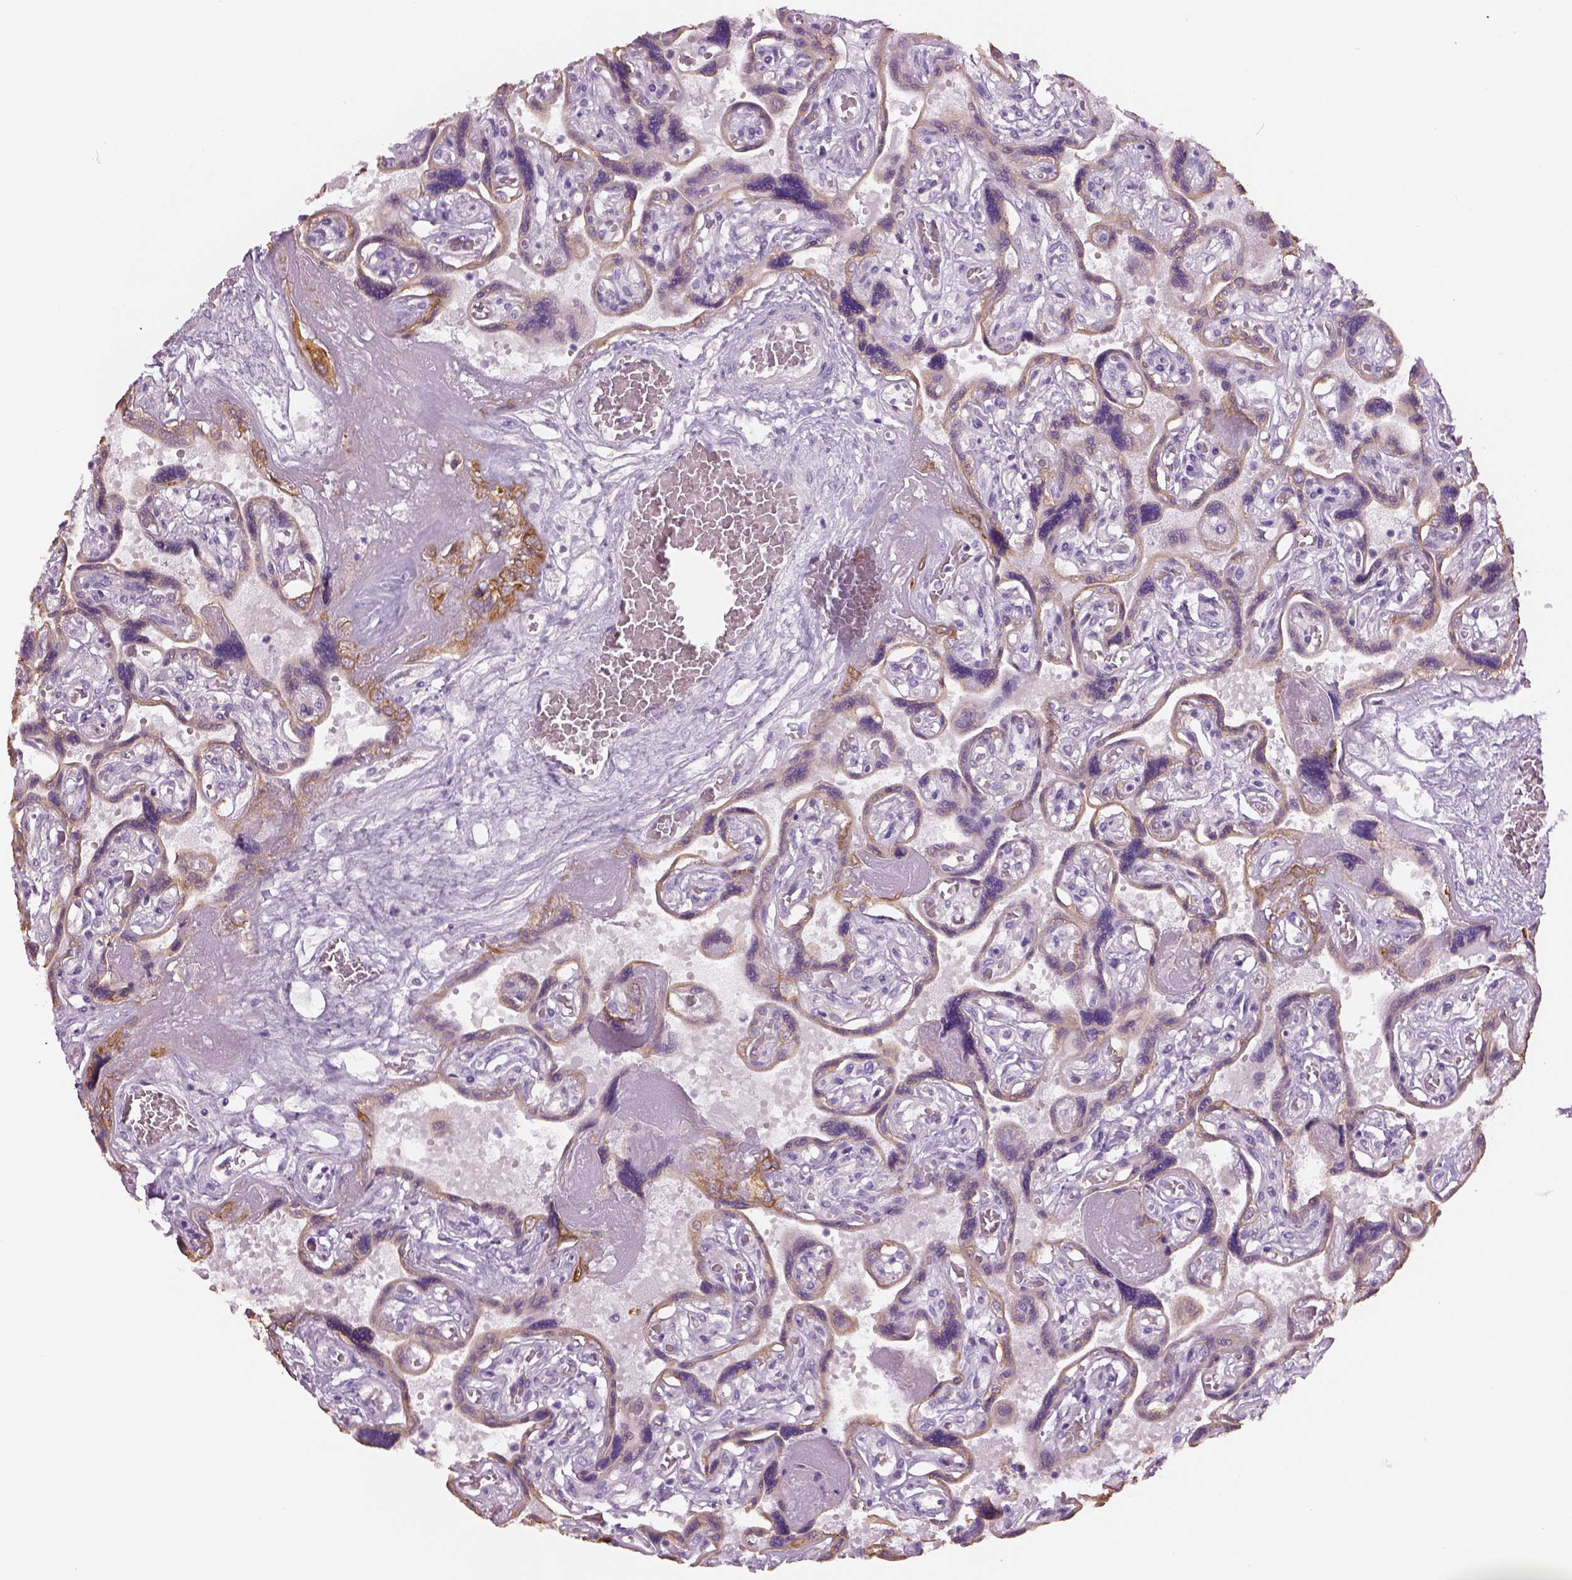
{"staining": {"intensity": "negative", "quantity": "none", "location": "none"}, "tissue": "placenta", "cell_type": "Decidual cells", "image_type": "normal", "snomed": [{"axis": "morphology", "description": "Normal tissue, NOS"}, {"axis": "topography", "description": "Placenta"}], "caption": "The immunohistochemistry (IHC) photomicrograph has no significant staining in decidual cells of placenta.", "gene": "CHST14", "patient": {"sex": "female", "age": 32}}